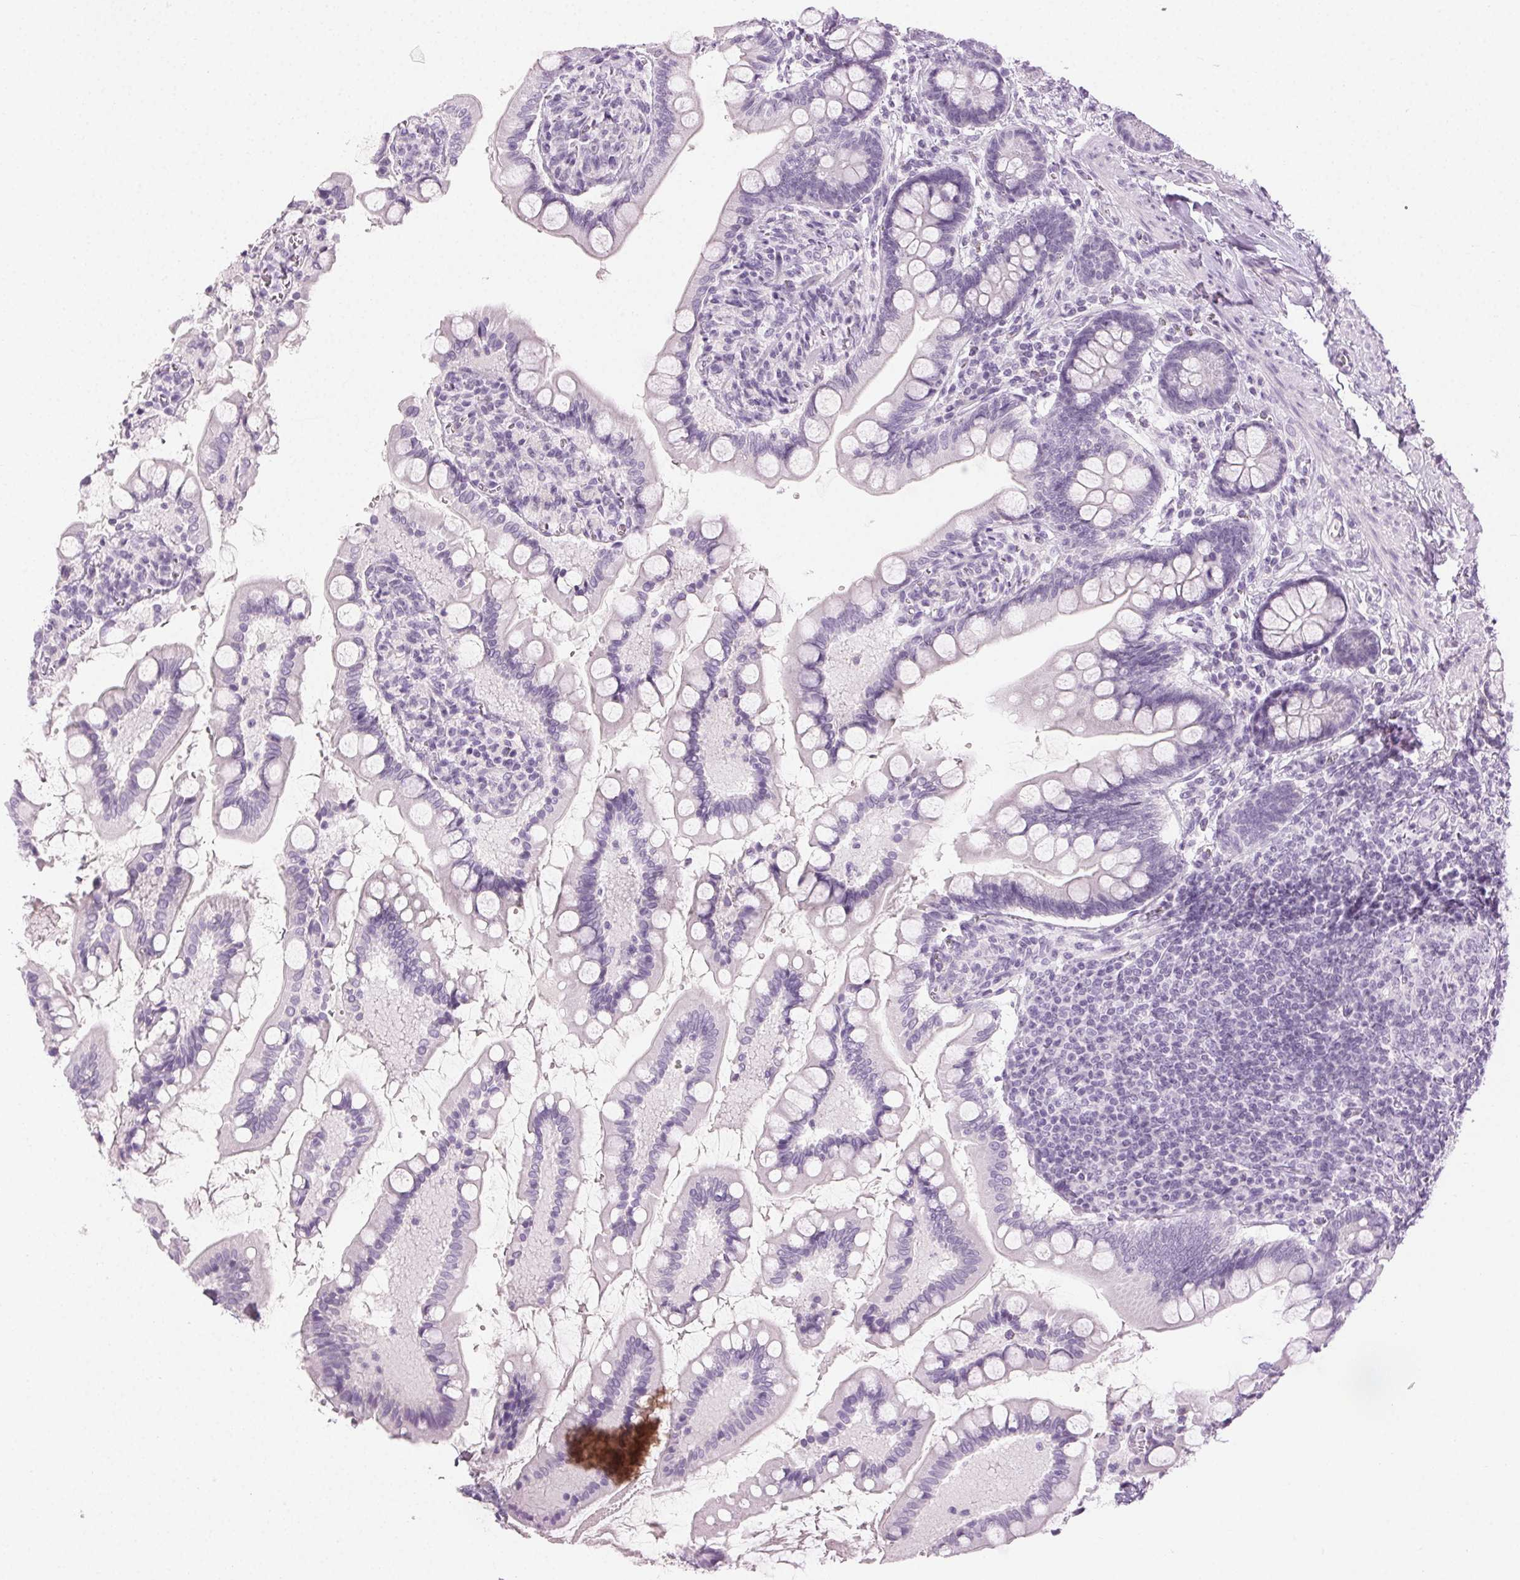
{"staining": {"intensity": "negative", "quantity": "none", "location": "none"}, "tissue": "small intestine", "cell_type": "Glandular cells", "image_type": "normal", "snomed": [{"axis": "morphology", "description": "Normal tissue, NOS"}, {"axis": "topography", "description": "Small intestine"}], "caption": "This is an immunohistochemistry photomicrograph of unremarkable small intestine. There is no expression in glandular cells.", "gene": "MPO", "patient": {"sex": "female", "age": 56}}